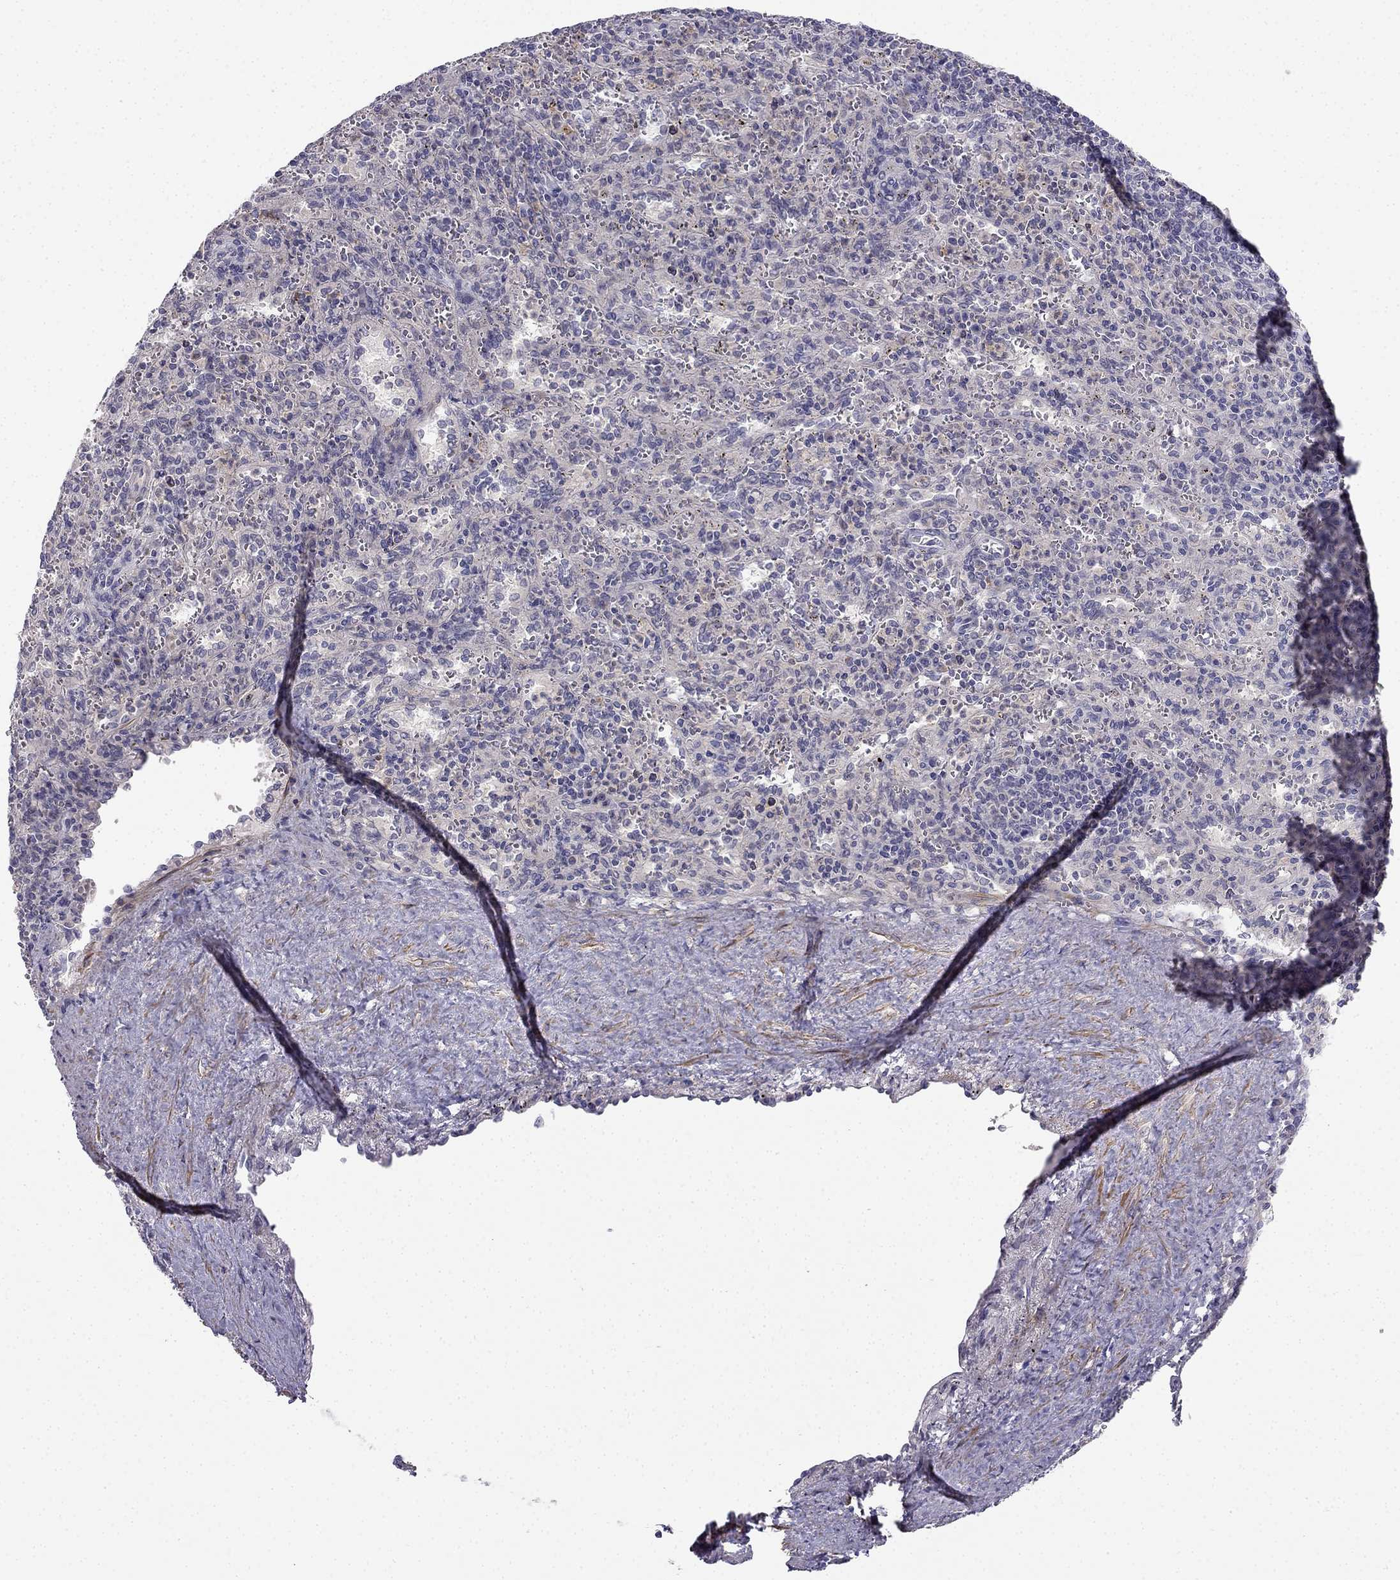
{"staining": {"intensity": "negative", "quantity": "none", "location": "none"}, "tissue": "spleen", "cell_type": "Cells in red pulp", "image_type": "normal", "snomed": [{"axis": "morphology", "description": "Normal tissue, NOS"}, {"axis": "topography", "description": "Spleen"}], "caption": "Cells in red pulp show no significant protein positivity in normal spleen. (Stains: DAB (3,3'-diaminobenzidine) immunohistochemistry with hematoxylin counter stain, Microscopy: brightfield microscopy at high magnification).", "gene": "C16orf89", "patient": {"sex": "male", "age": 57}}